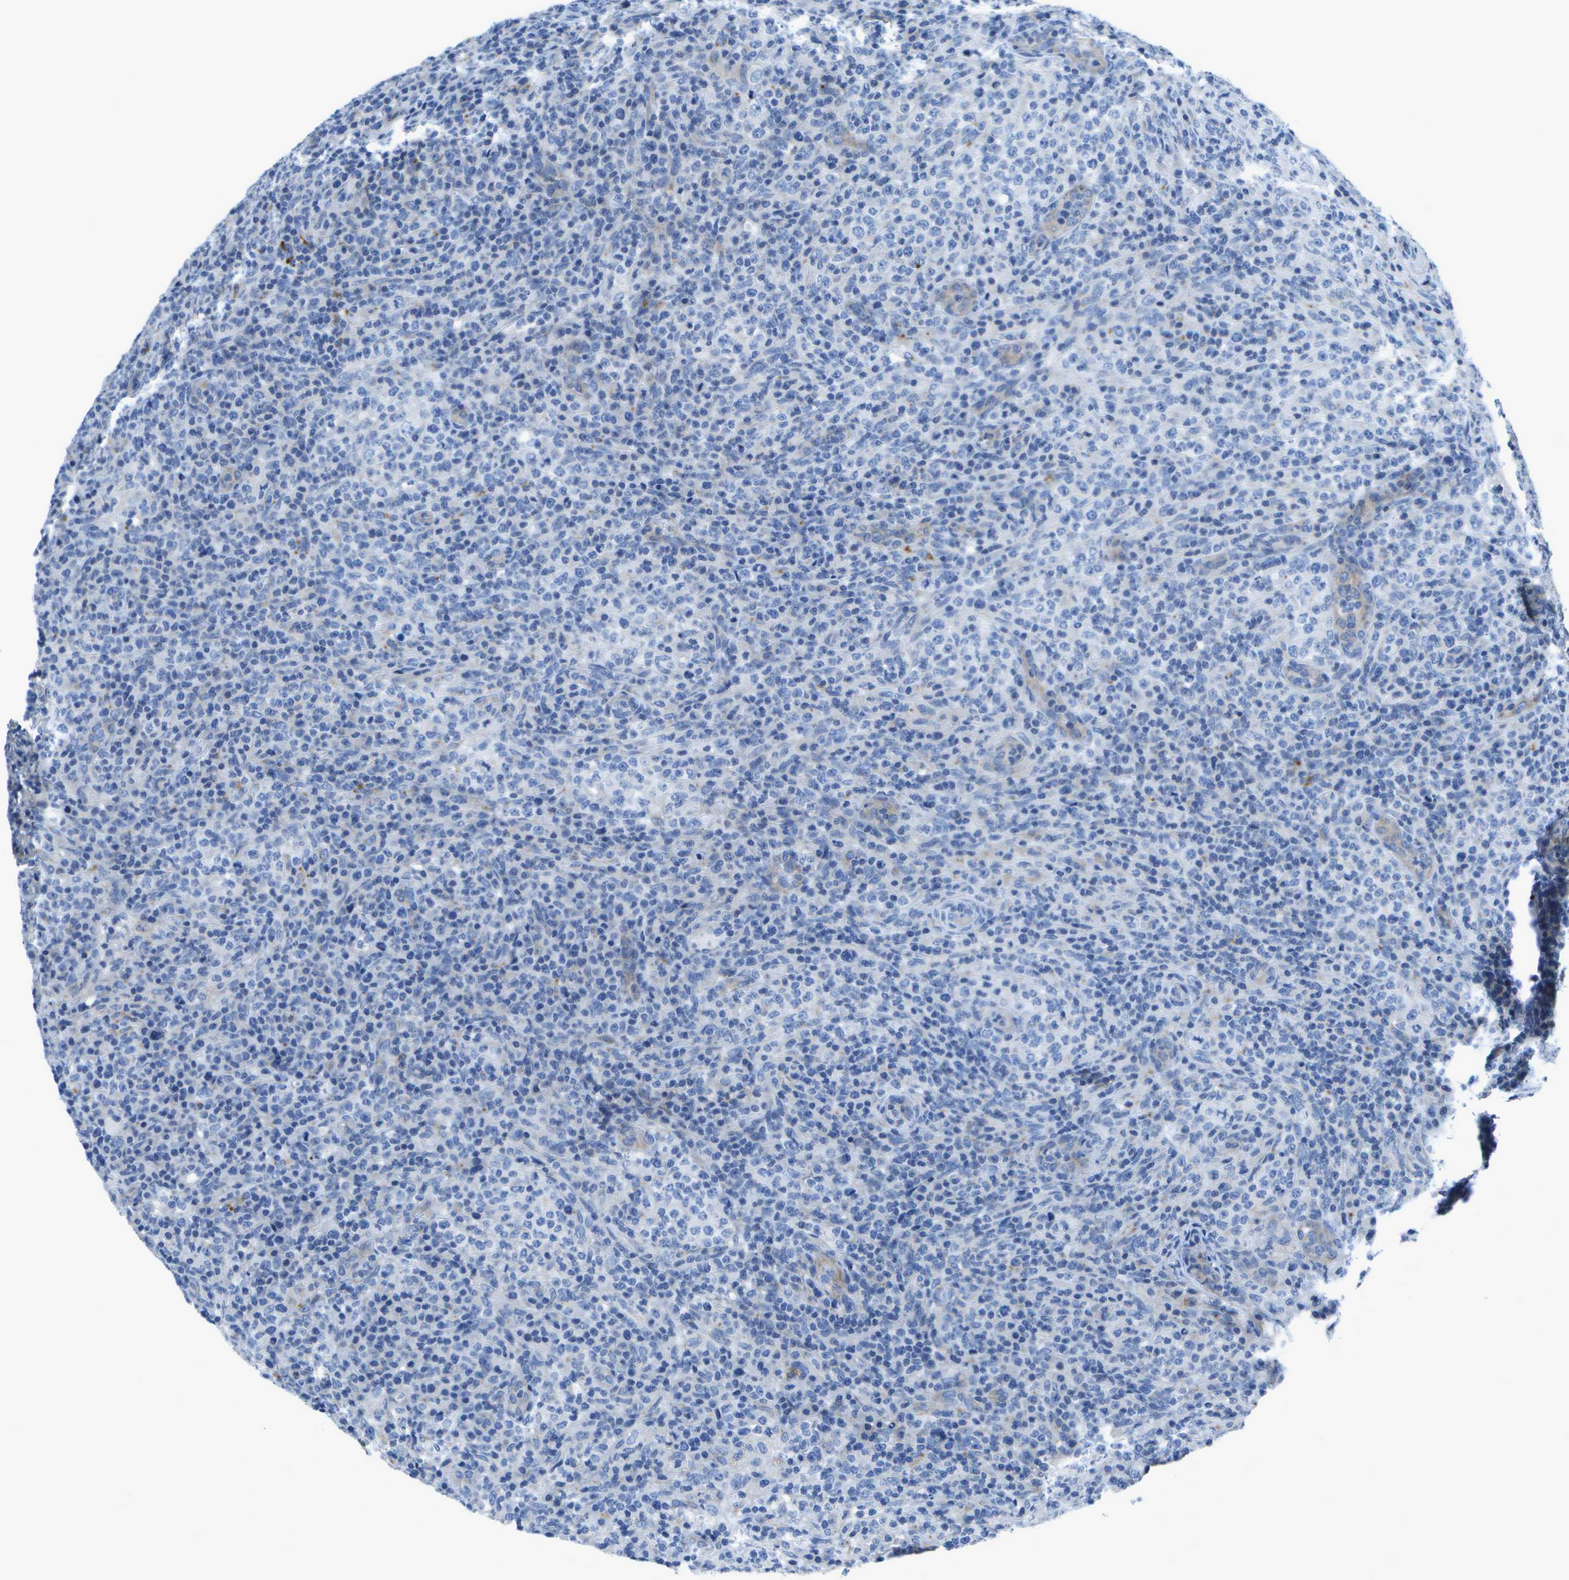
{"staining": {"intensity": "negative", "quantity": "none", "location": "none"}, "tissue": "lymphoma", "cell_type": "Tumor cells", "image_type": "cancer", "snomed": [{"axis": "morphology", "description": "Malignant lymphoma, non-Hodgkin's type, High grade"}, {"axis": "topography", "description": "Lymph node"}], "caption": "An image of high-grade malignant lymphoma, non-Hodgkin's type stained for a protein exhibits no brown staining in tumor cells.", "gene": "DCT", "patient": {"sex": "female", "age": 76}}